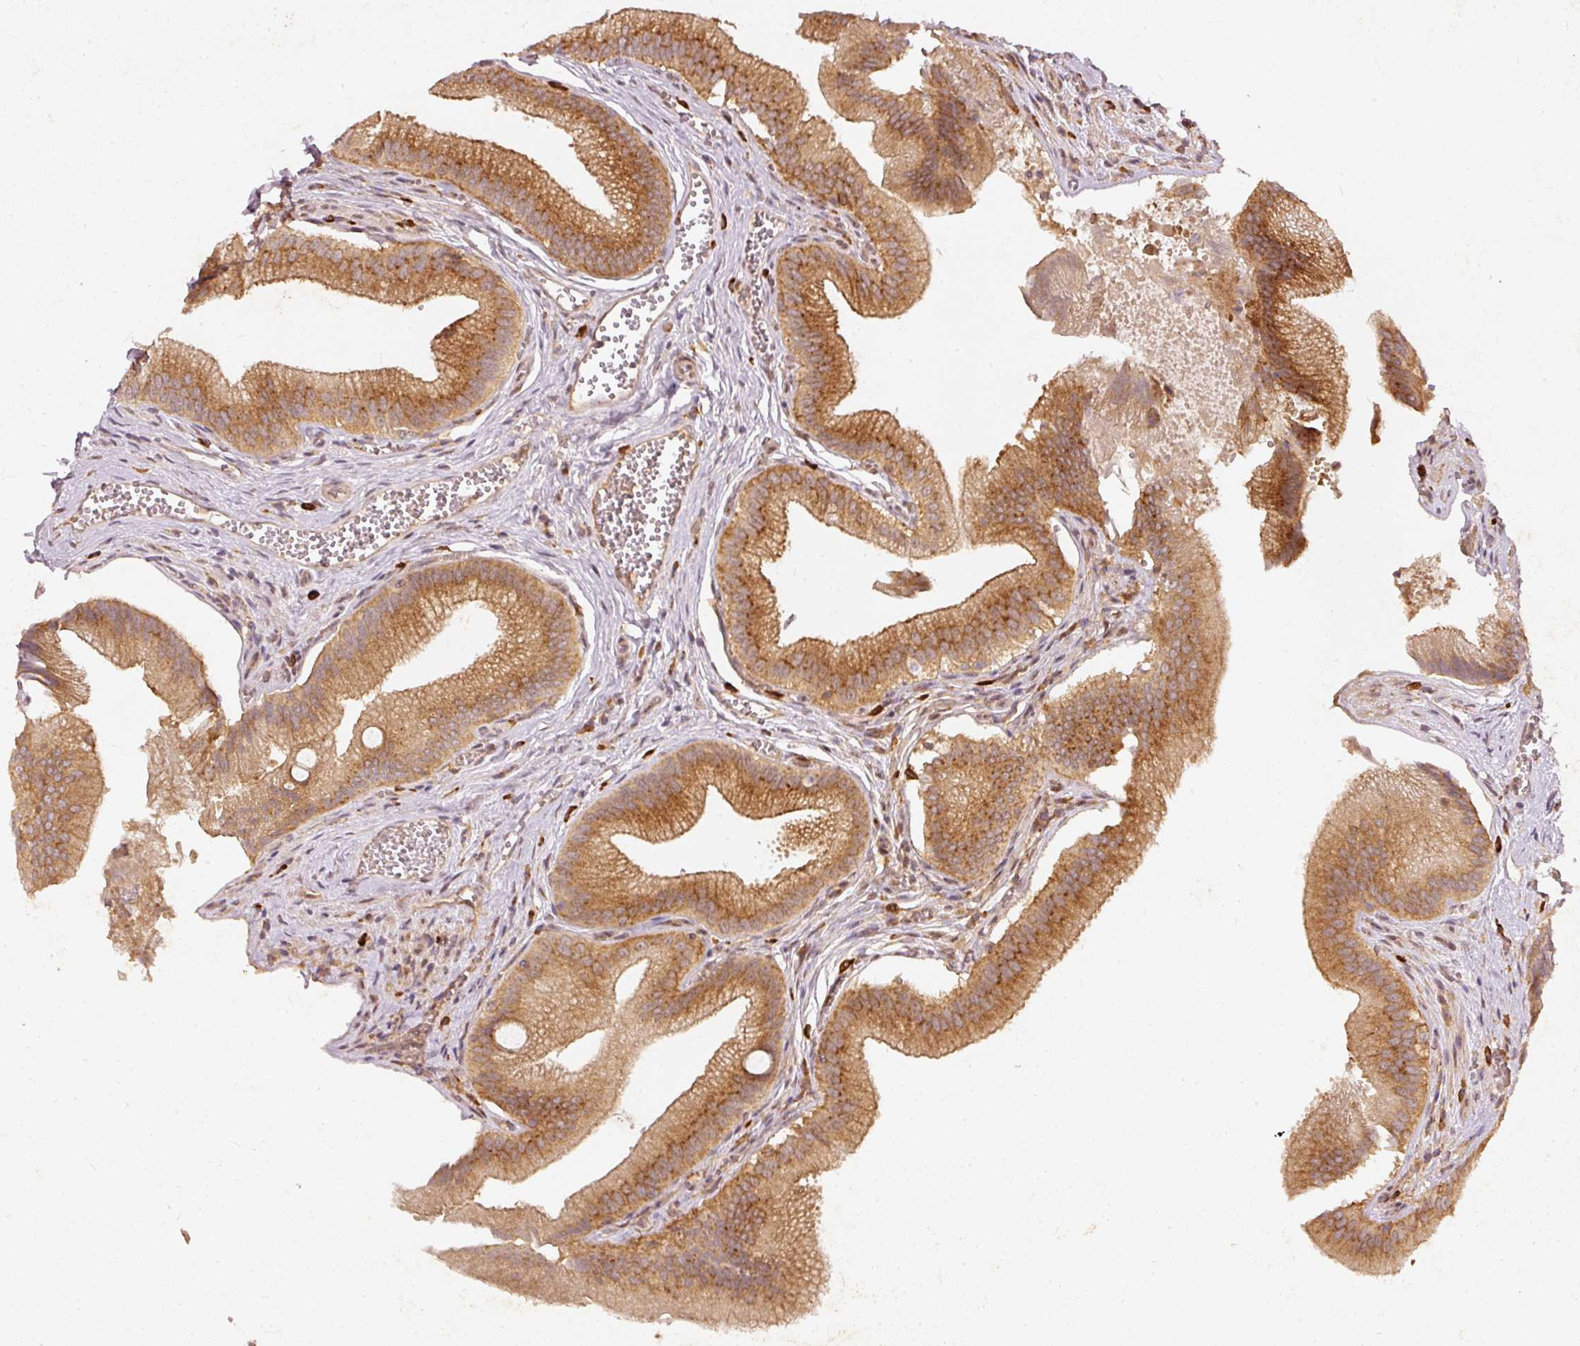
{"staining": {"intensity": "moderate", "quantity": ">75%", "location": "cytoplasmic/membranous"}, "tissue": "gallbladder", "cell_type": "Glandular cells", "image_type": "normal", "snomed": [{"axis": "morphology", "description": "Normal tissue, NOS"}, {"axis": "topography", "description": "Gallbladder"}], "caption": "DAB immunohistochemical staining of normal gallbladder displays moderate cytoplasmic/membranous protein positivity in approximately >75% of glandular cells.", "gene": "ZNF580", "patient": {"sex": "male", "age": 17}}